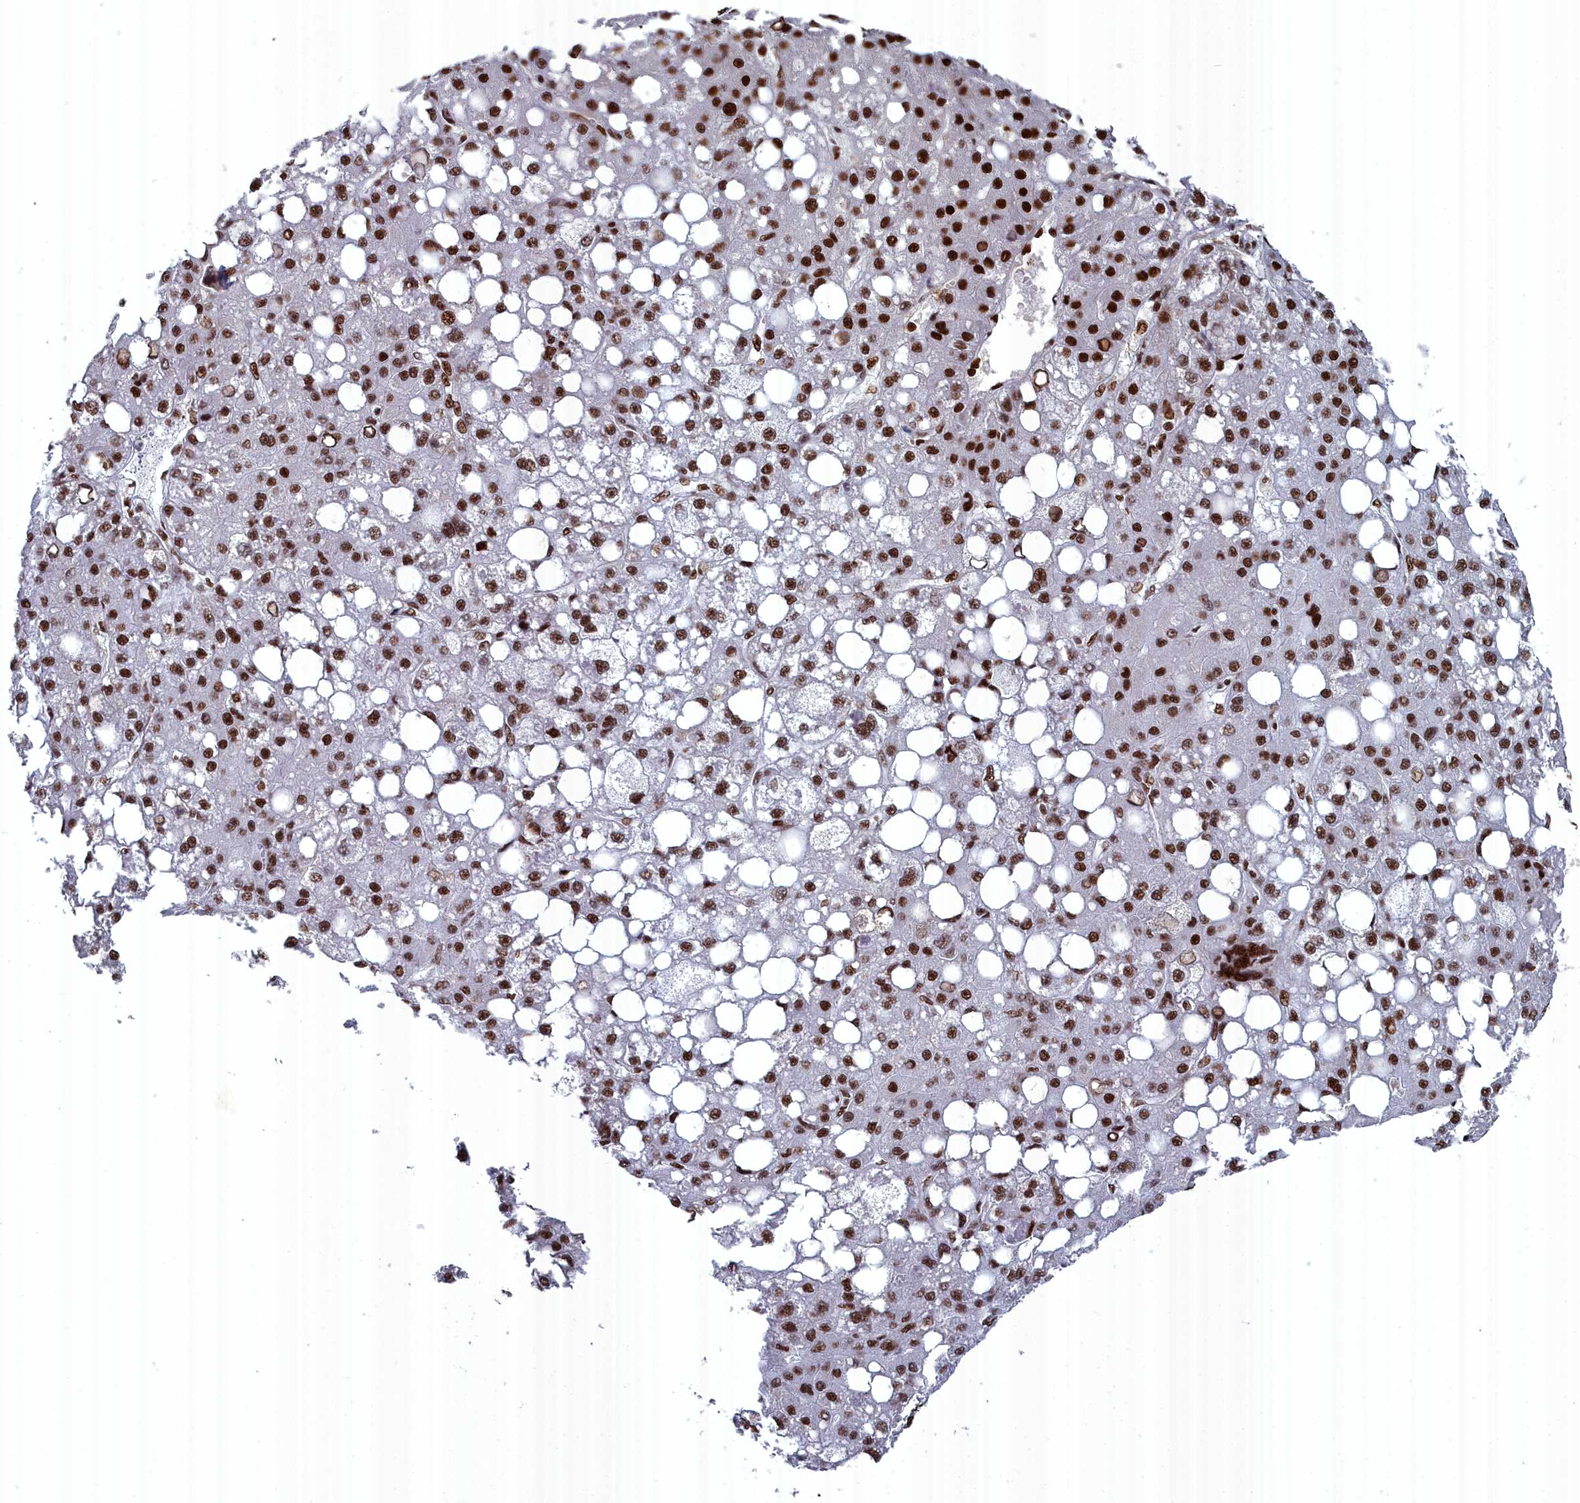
{"staining": {"intensity": "strong", "quantity": ">75%", "location": "nuclear"}, "tissue": "liver cancer", "cell_type": "Tumor cells", "image_type": "cancer", "snomed": [{"axis": "morphology", "description": "Carcinoma, Hepatocellular, NOS"}, {"axis": "topography", "description": "Liver"}], "caption": "IHC photomicrograph of neoplastic tissue: human liver cancer stained using IHC displays high levels of strong protein expression localized specifically in the nuclear of tumor cells, appearing as a nuclear brown color.", "gene": "SF3B3", "patient": {"sex": "male", "age": 67}}